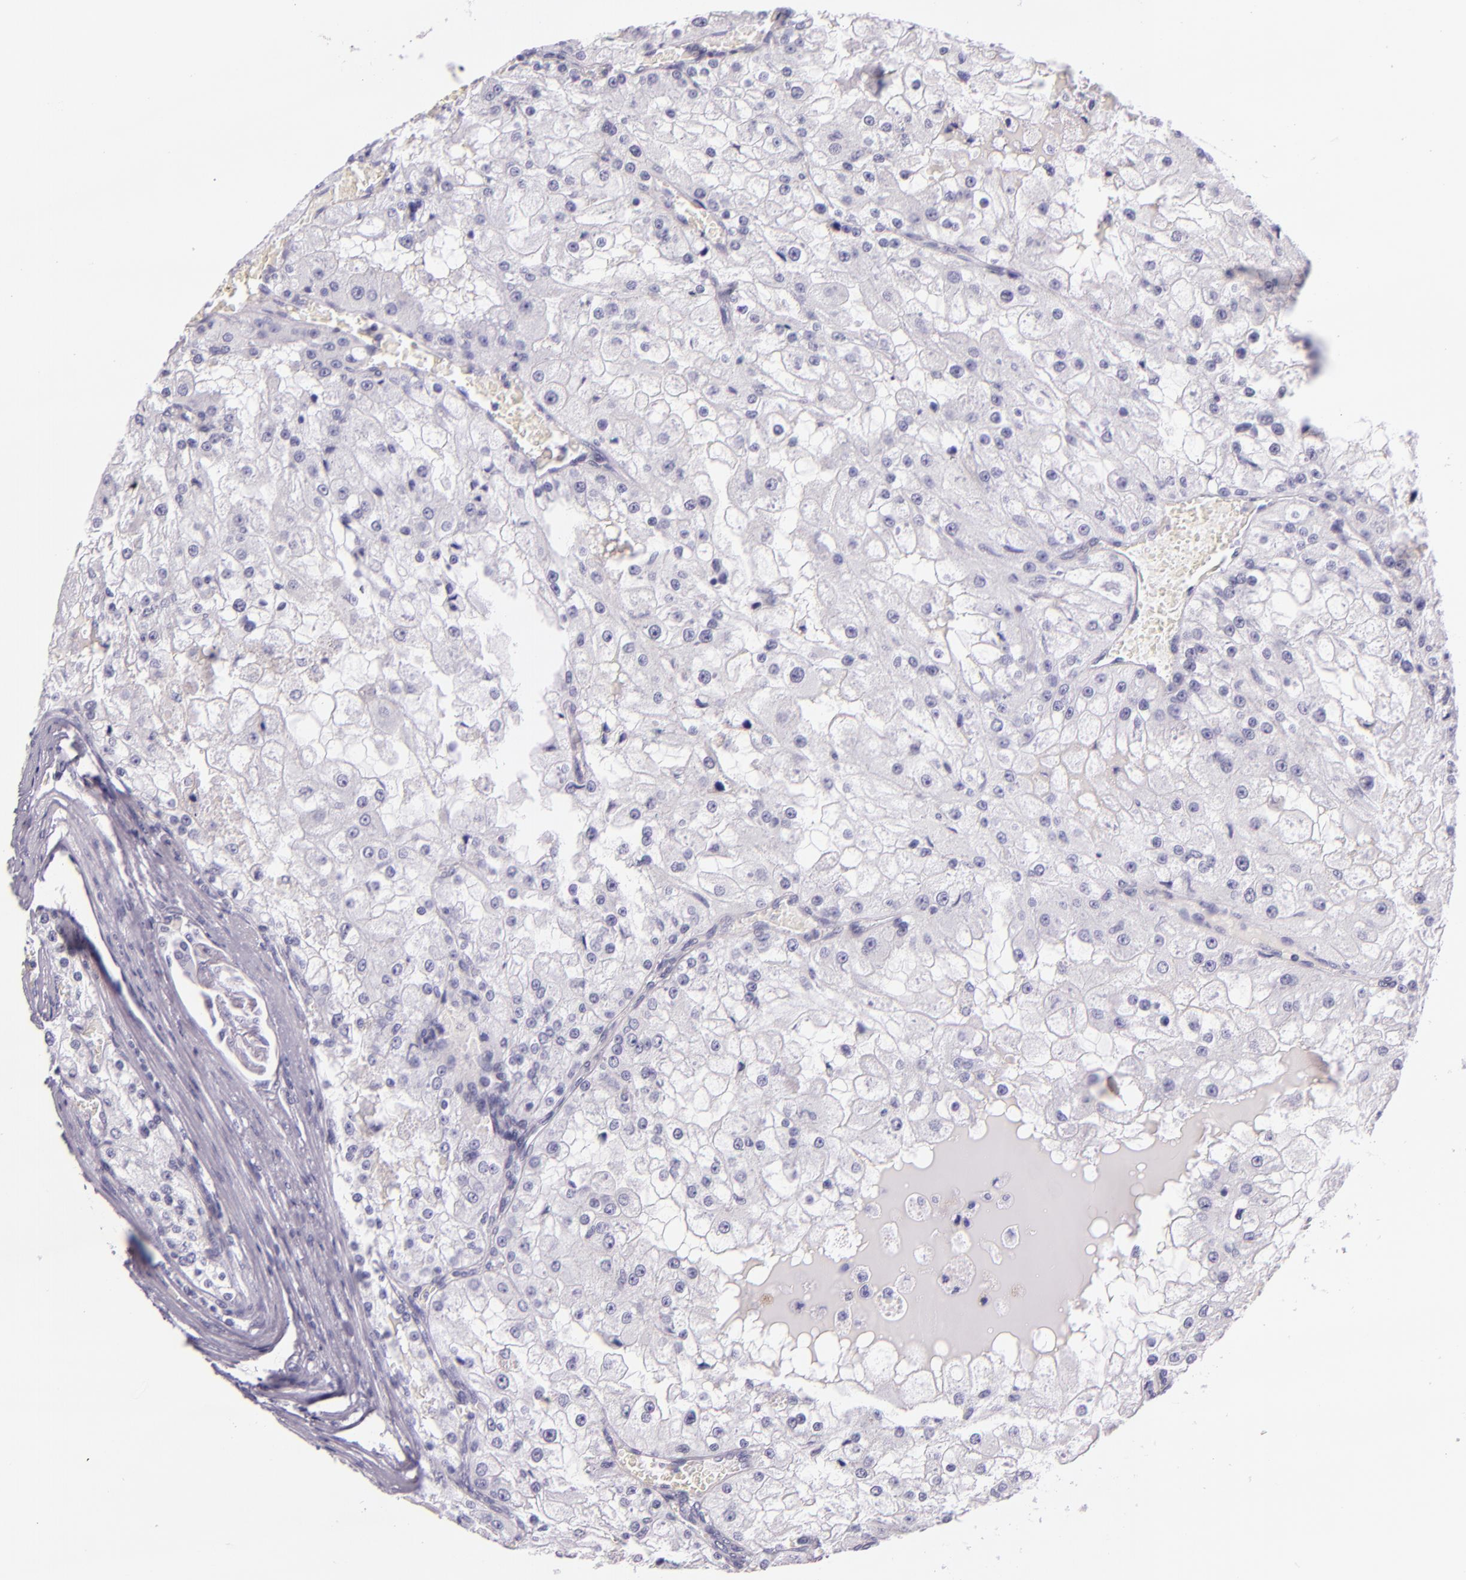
{"staining": {"intensity": "negative", "quantity": "none", "location": "none"}, "tissue": "renal cancer", "cell_type": "Tumor cells", "image_type": "cancer", "snomed": [{"axis": "morphology", "description": "Adenocarcinoma, NOS"}, {"axis": "topography", "description": "Kidney"}], "caption": "There is no significant positivity in tumor cells of adenocarcinoma (renal). (DAB immunohistochemistry (IHC), high magnification).", "gene": "HSP90AA1", "patient": {"sex": "female", "age": 74}}